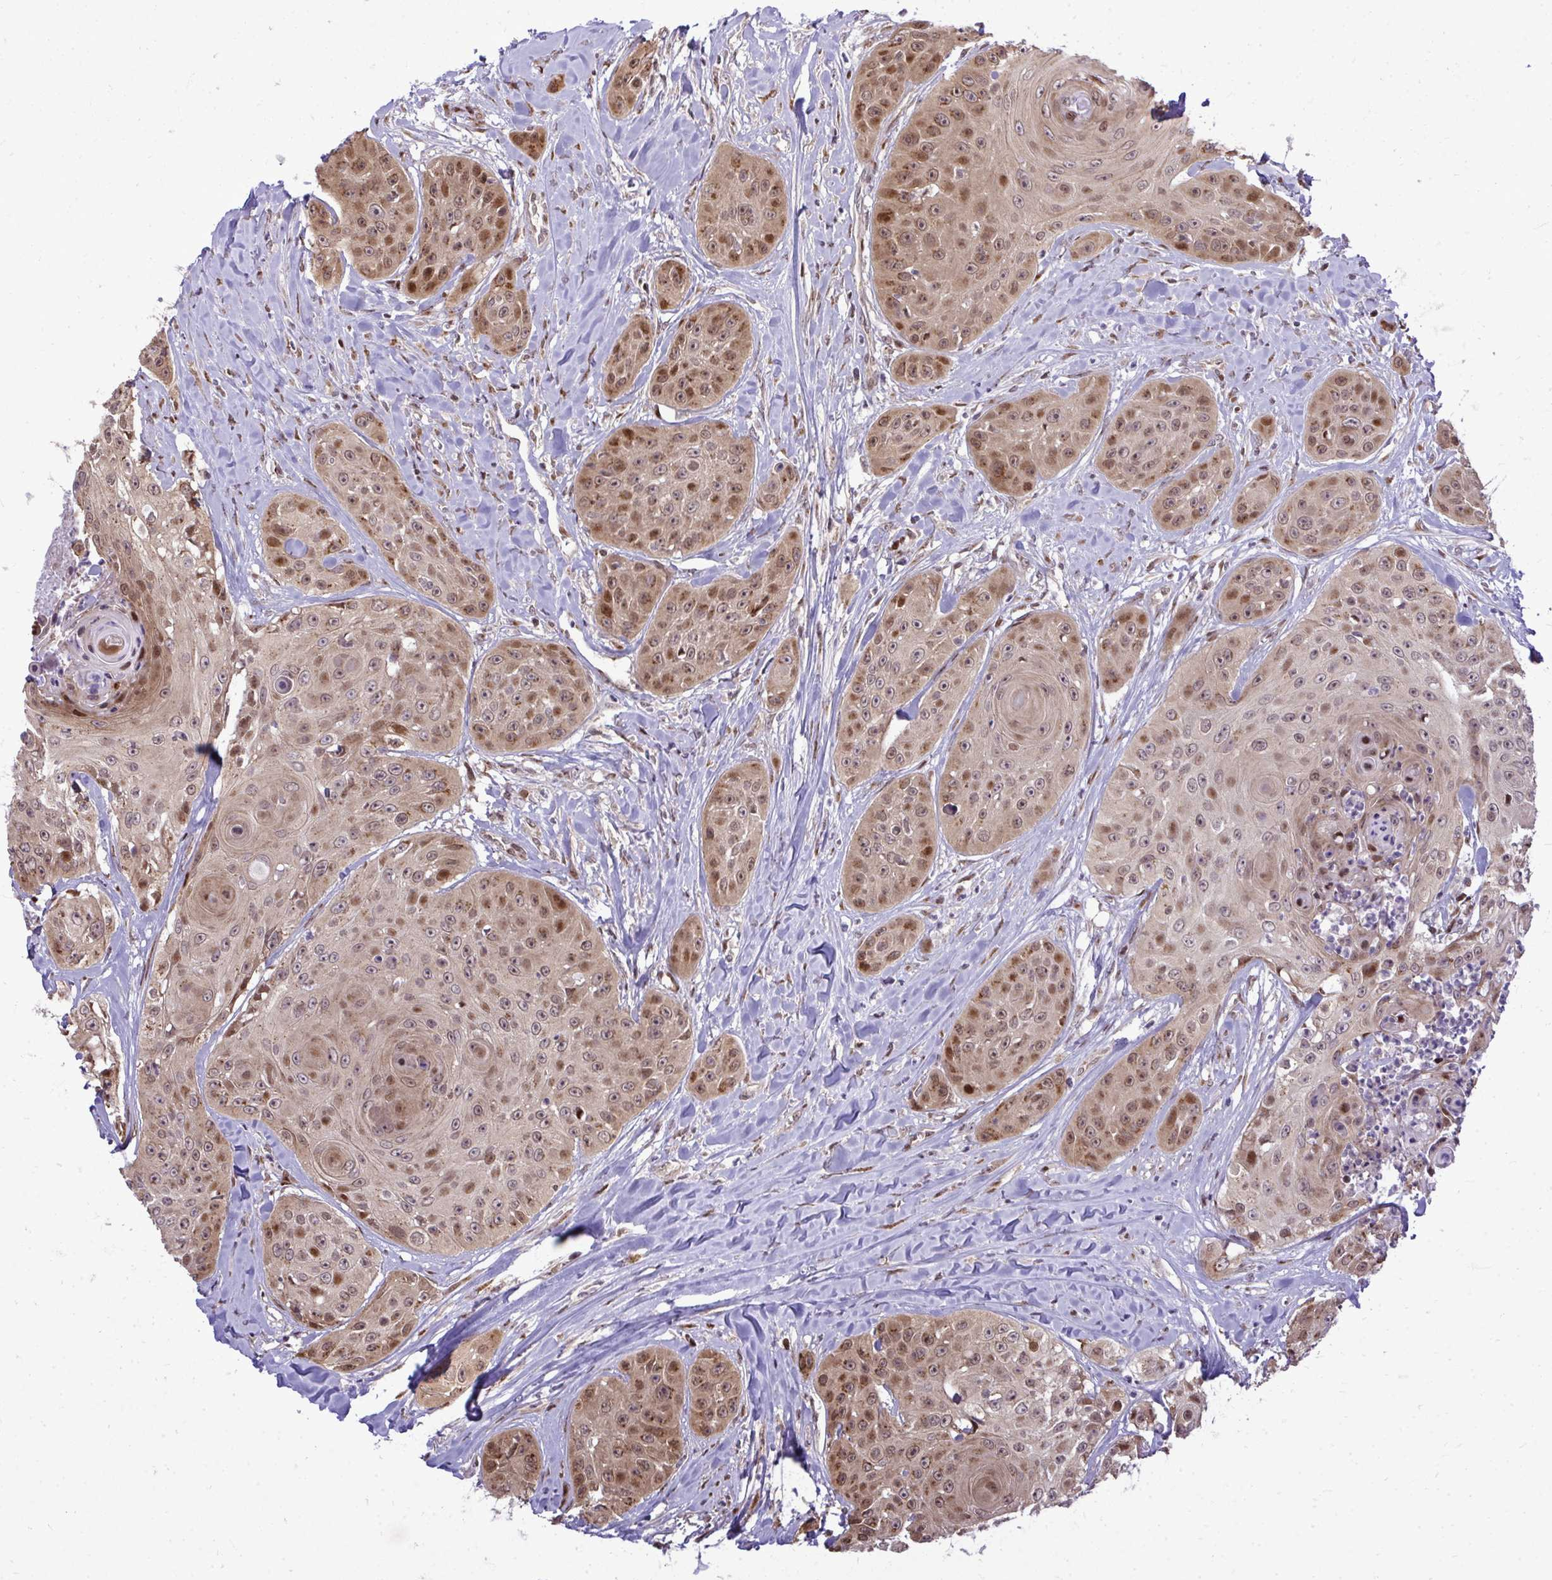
{"staining": {"intensity": "moderate", "quantity": ">75%", "location": "cytoplasmic/membranous,nuclear"}, "tissue": "head and neck cancer", "cell_type": "Tumor cells", "image_type": "cancer", "snomed": [{"axis": "morphology", "description": "Squamous cell carcinoma, NOS"}, {"axis": "topography", "description": "Head-Neck"}], "caption": "Immunohistochemical staining of human head and neck cancer (squamous cell carcinoma) displays moderate cytoplasmic/membranous and nuclear protein staining in about >75% of tumor cells. Ihc stains the protein in brown and the nuclei are stained blue.", "gene": "PIGY", "patient": {"sex": "male", "age": 83}}